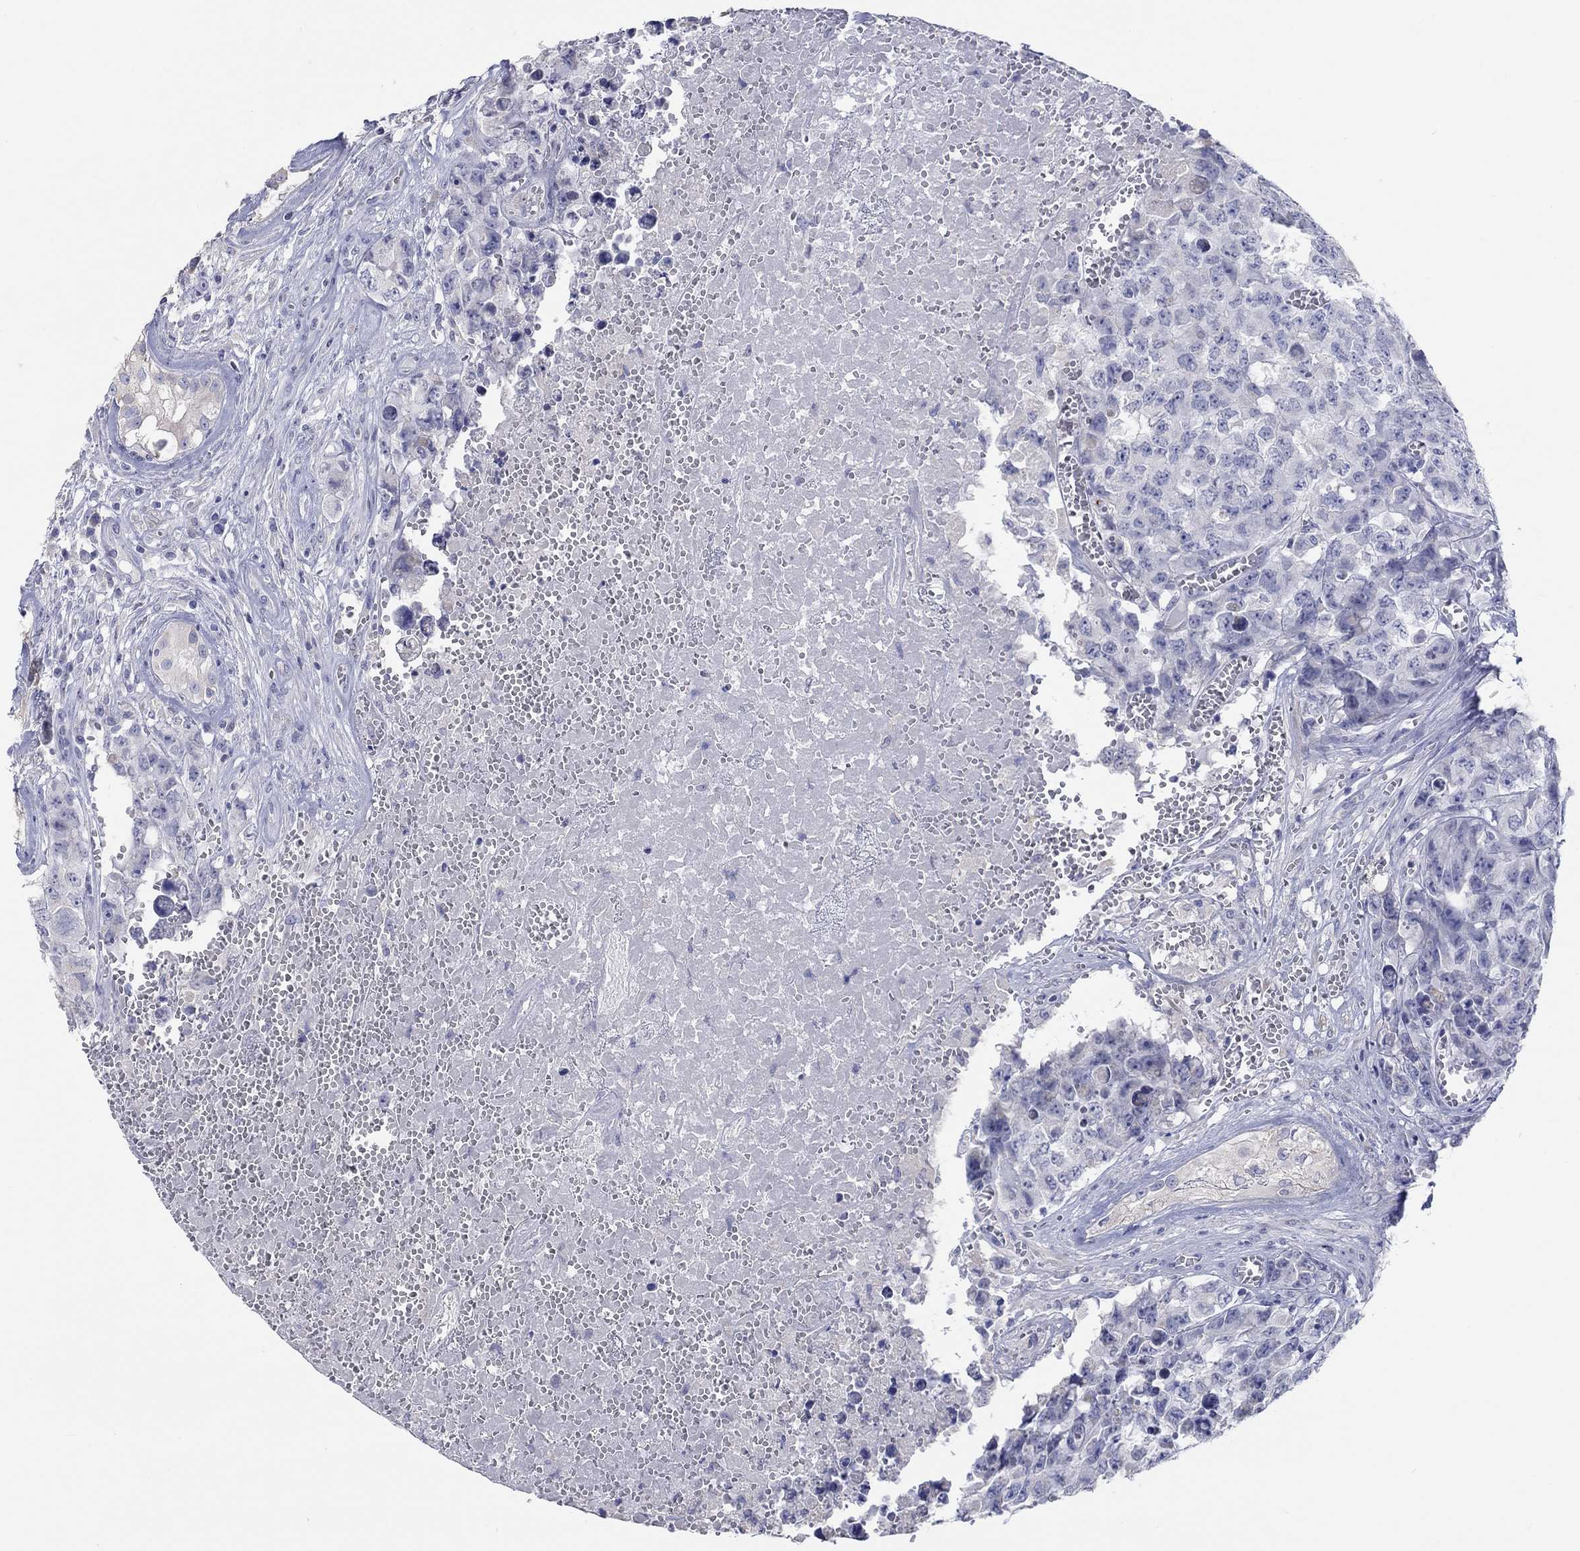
{"staining": {"intensity": "negative", "quantity": "none", "location": "none"}, "tissue": "testis cancer", "cell_type": "Tumor cells", "image_type": "cancer", "snomed": [{"axis": "morphology", "description": "Carcinoma, Embryonal, NOS"}, {"axis": "topography", "description": "Testis"}], "caption": "An image of human embryonal carcinoma (testis) is negative for staining in tumor cells.", "gene": "LRRC4C", "patient": {"sex": "male", "age": 23}}